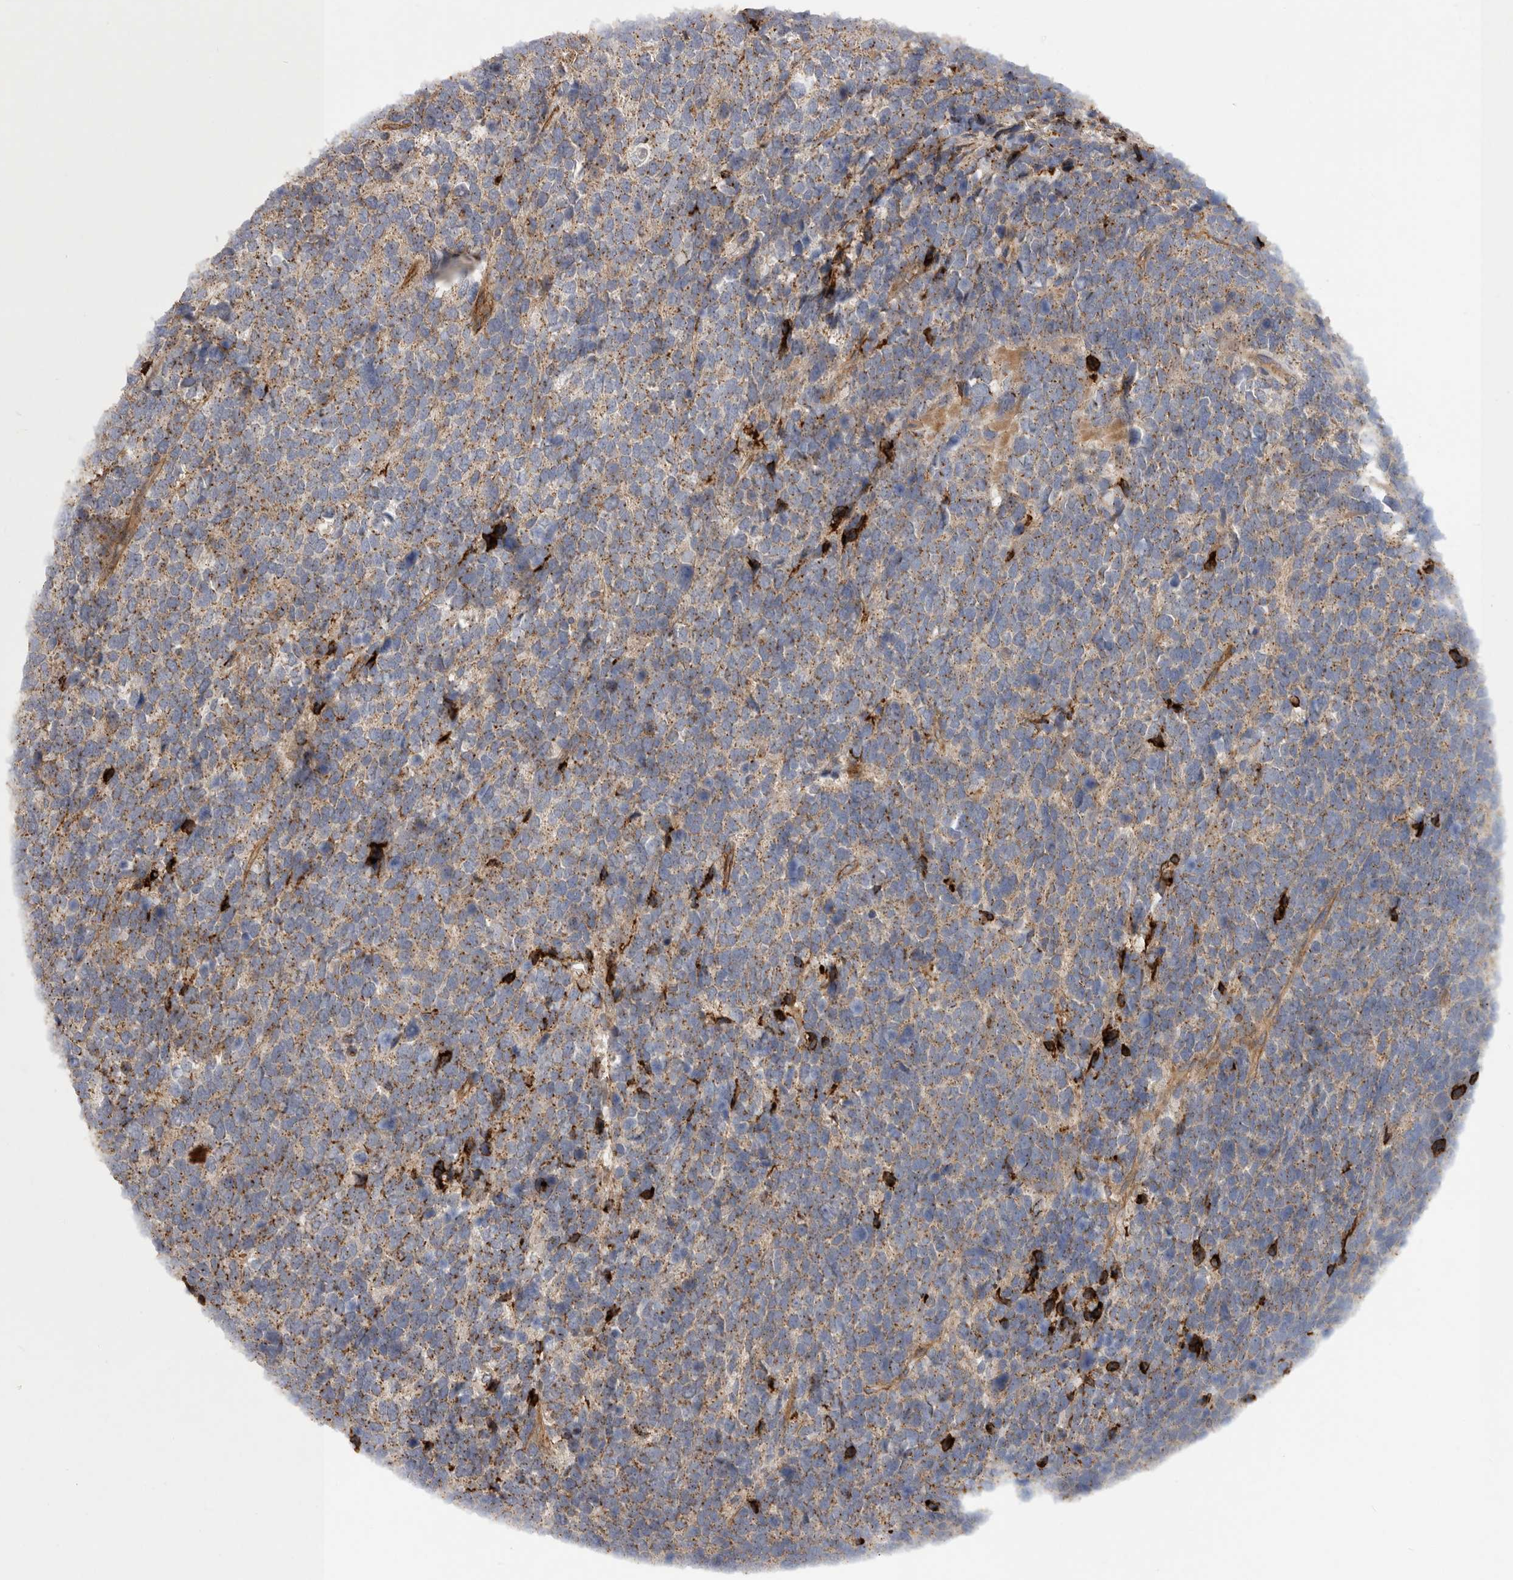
{"staining": {"intensity": "moderate", "quantity": "25%-75%", "location": "cytoplasmic/membranous"}, "tissue": "urothelial cancer", "cell_type": "Tumor cells", "image_type": "cancer", "snomed": [{"axis": "morphology", "description": "Urothelial carcinoma, High grade"}, {"axis": "topography", "description": "Urinary bladder"}], "caption": "Moderate cytoplasmic/membranous expression for a protein is appreciated in about 25%-75% of tumor cells of urothelial cancer using immunohistochemistry (IHC).", "gene": "MLPH", "patient": {"sex": "female", "age": 82}}